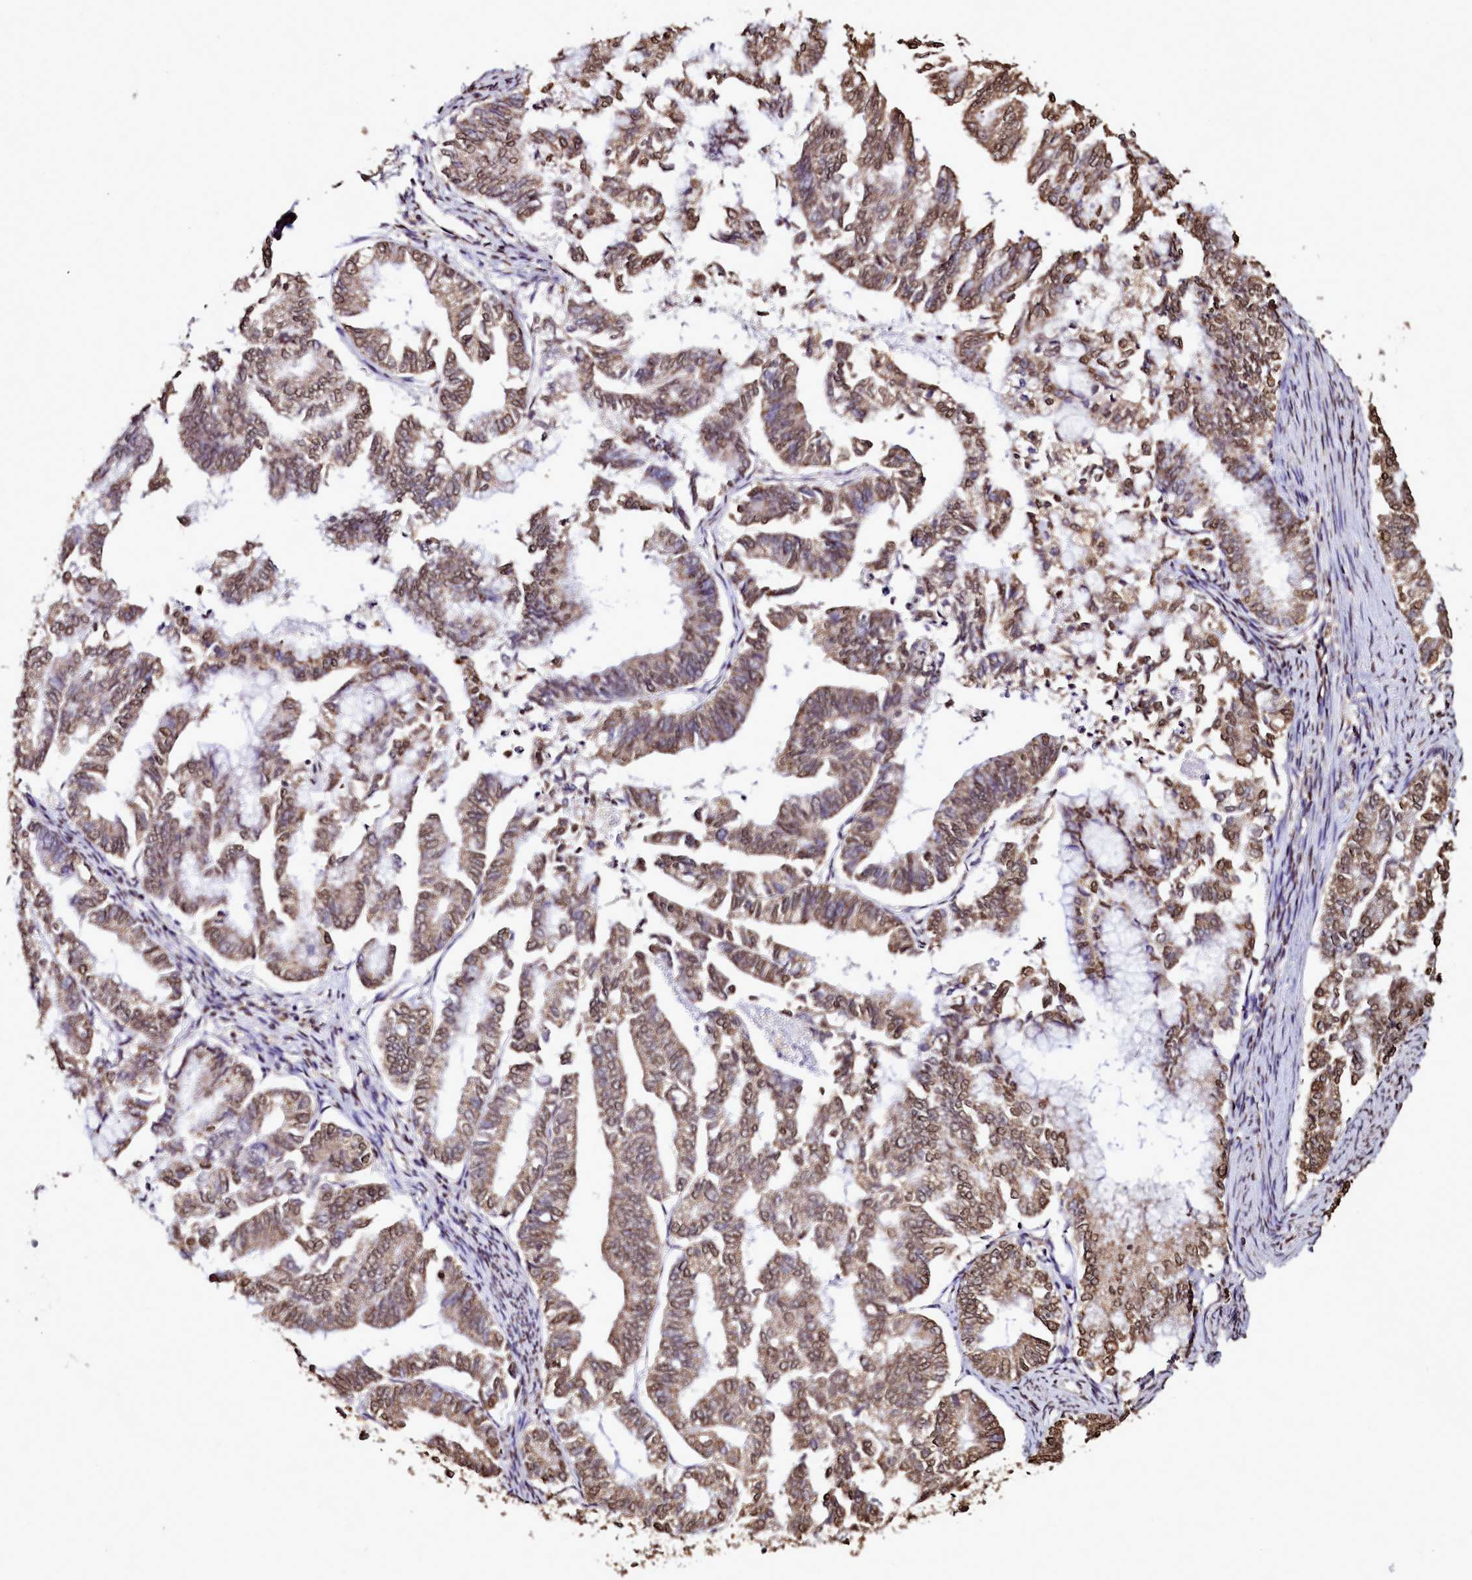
{"staining": {"intensity": "moderate", "quantity": ">75%", "location": "cytoplasmic/membranous,nuclear"}, "tissue": "endometrial cancer", "cell_type": "Tumor cells", "image_type": "cancer", "snomed": [{"axis": "morphology", "description": "Adenocarcinoma, NOS"}, {"axis": "topography", "description": "Endometrium"}], "caption": "Adenocarcinoma (endometrial) was stained to show a protein in brown. There is medium levels of moderate cytoplasmic/membranous and nuclear positivity in approximately >75% of tumor cells.", "gene": "TRIP6", "patient": {"sex": "female", "age": 79}}